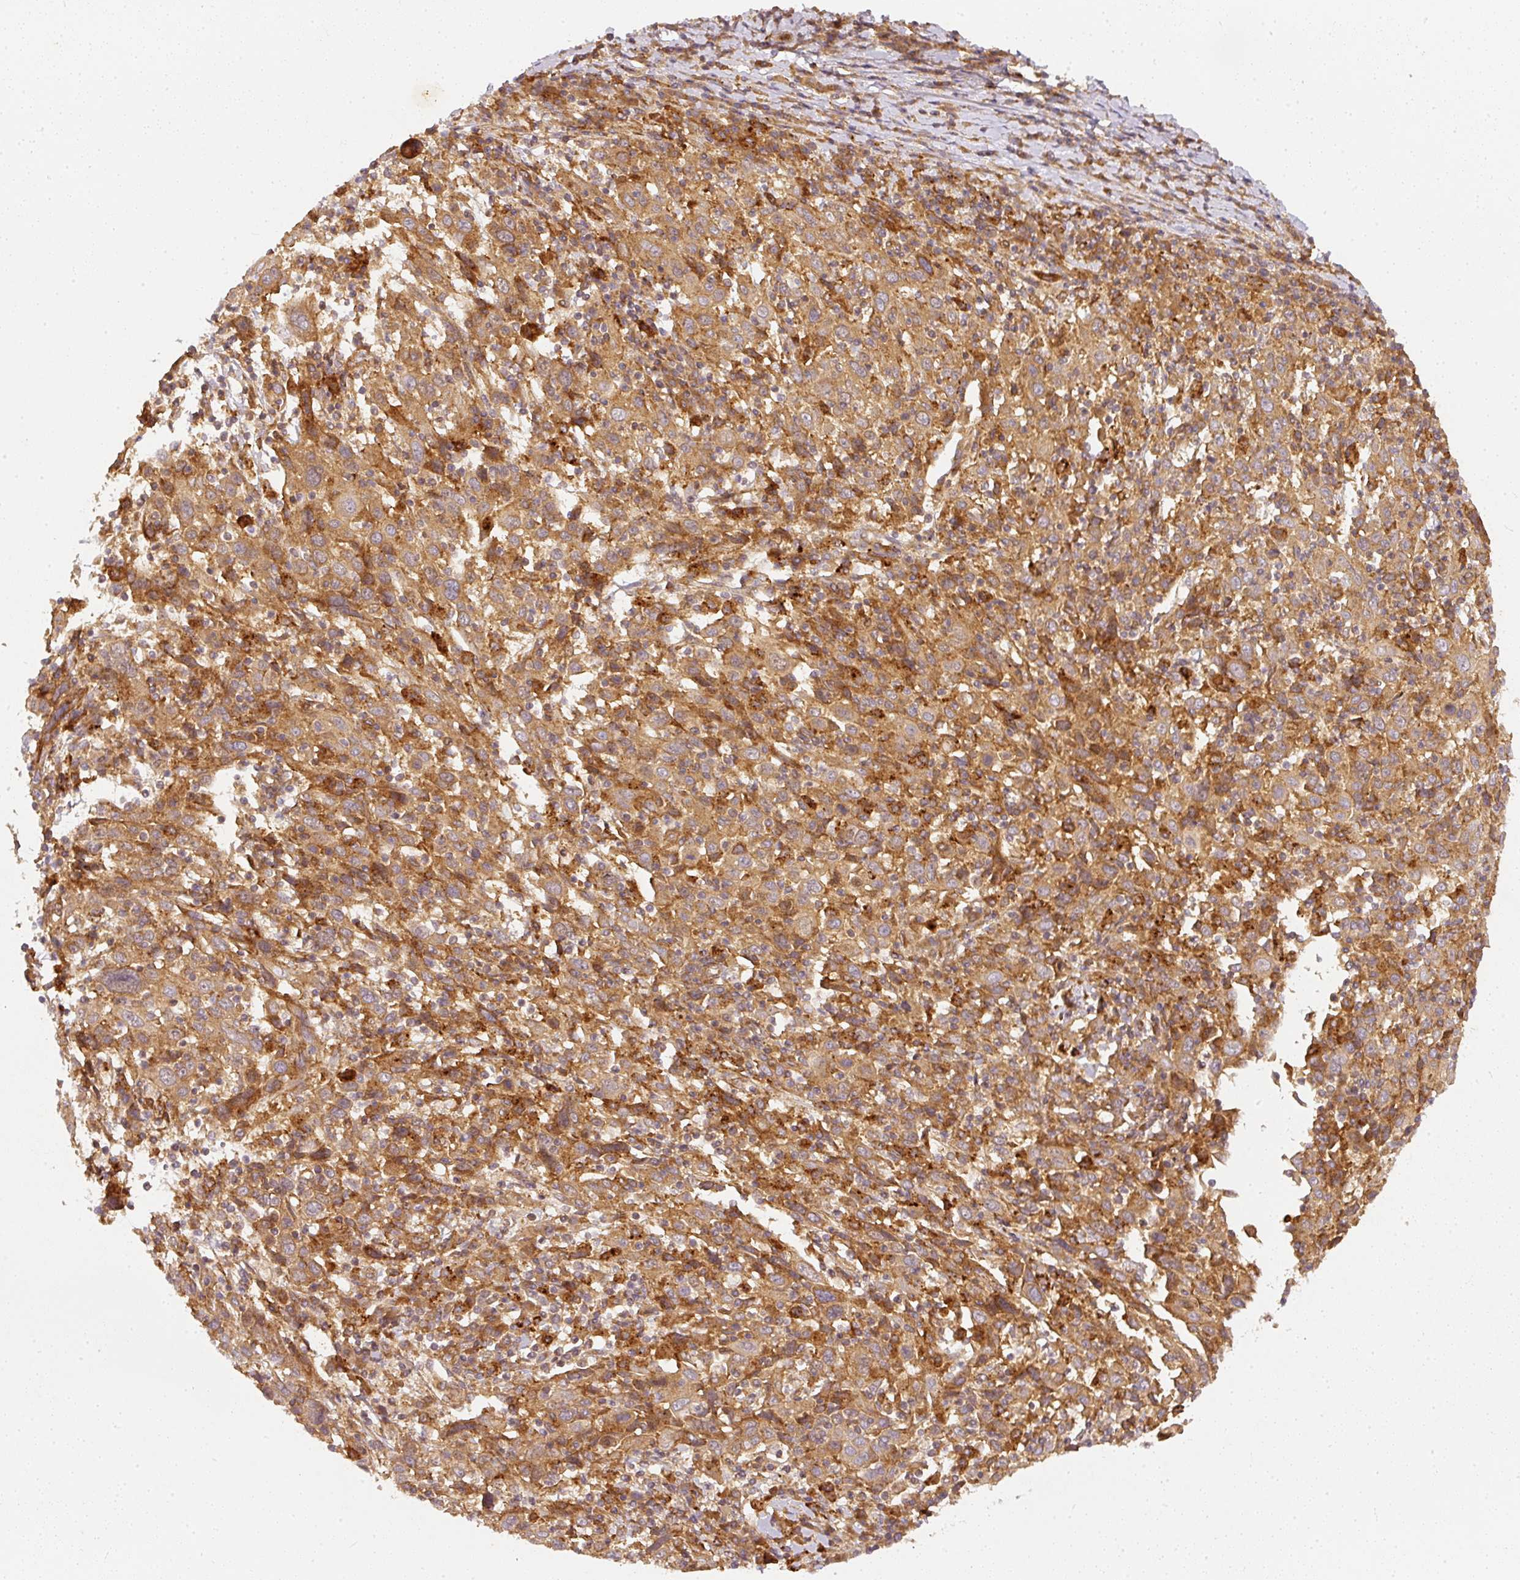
{"staining": {"intensity": "moderate", "quantity": ">75%", "location": "cytoplasmic/membranous"}, "tissue": "cervical cancer", "cell_type": "Tumor cells", "image_type": "cancer", "snomed": [{"axis": "morphology", "description": "Squamous cell carcinoma, NOS"}, {"axis": "topography", "description": "Cervix"}], "caption": "Immunohistochemistry photomicrograph of cervical cancer (squamous cell carcinoma) stained for a protein (brown), which displays medium levels of moderate cytoplasmic/membranous expression in about >75% of tumor cells.", "gene": "ZNF580", "patient": {"sex": "female", "age": 46}}